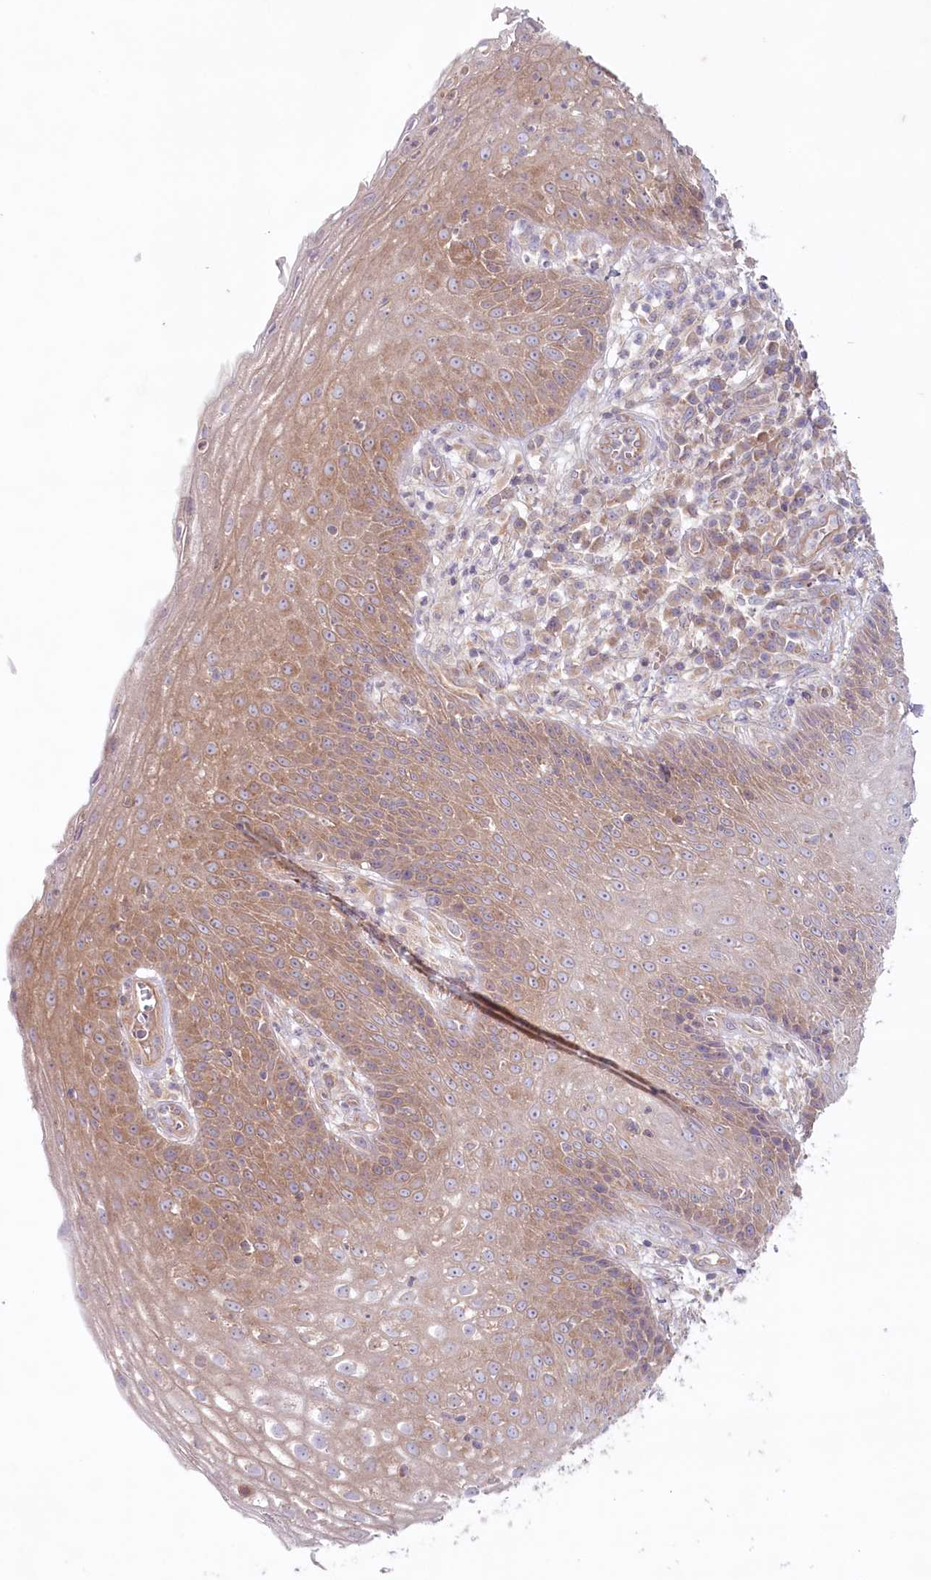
{"staining": {"intensity": "moderate", "quantity": ">75%", "location": "cytoplasmic/membranous"}, "tissue": "cervical cancer", "cell_type": "Tumor cells", "image_type": "cancer", "snomed": [{"axis": "morphology", "description": "Squamous cell carcinoma, NOS"}, {"axis": "topography", "description": "Cervix"}], "caption": "Protein positivity by immunohistochemistry shows moderate cytoplasmic/membranous staining in approximately >75% of tumor cells in cervical cancer (squamous cell carcinoma).", "gene": "TNIP1", "patient": {"sex": "female", "age": 34}}